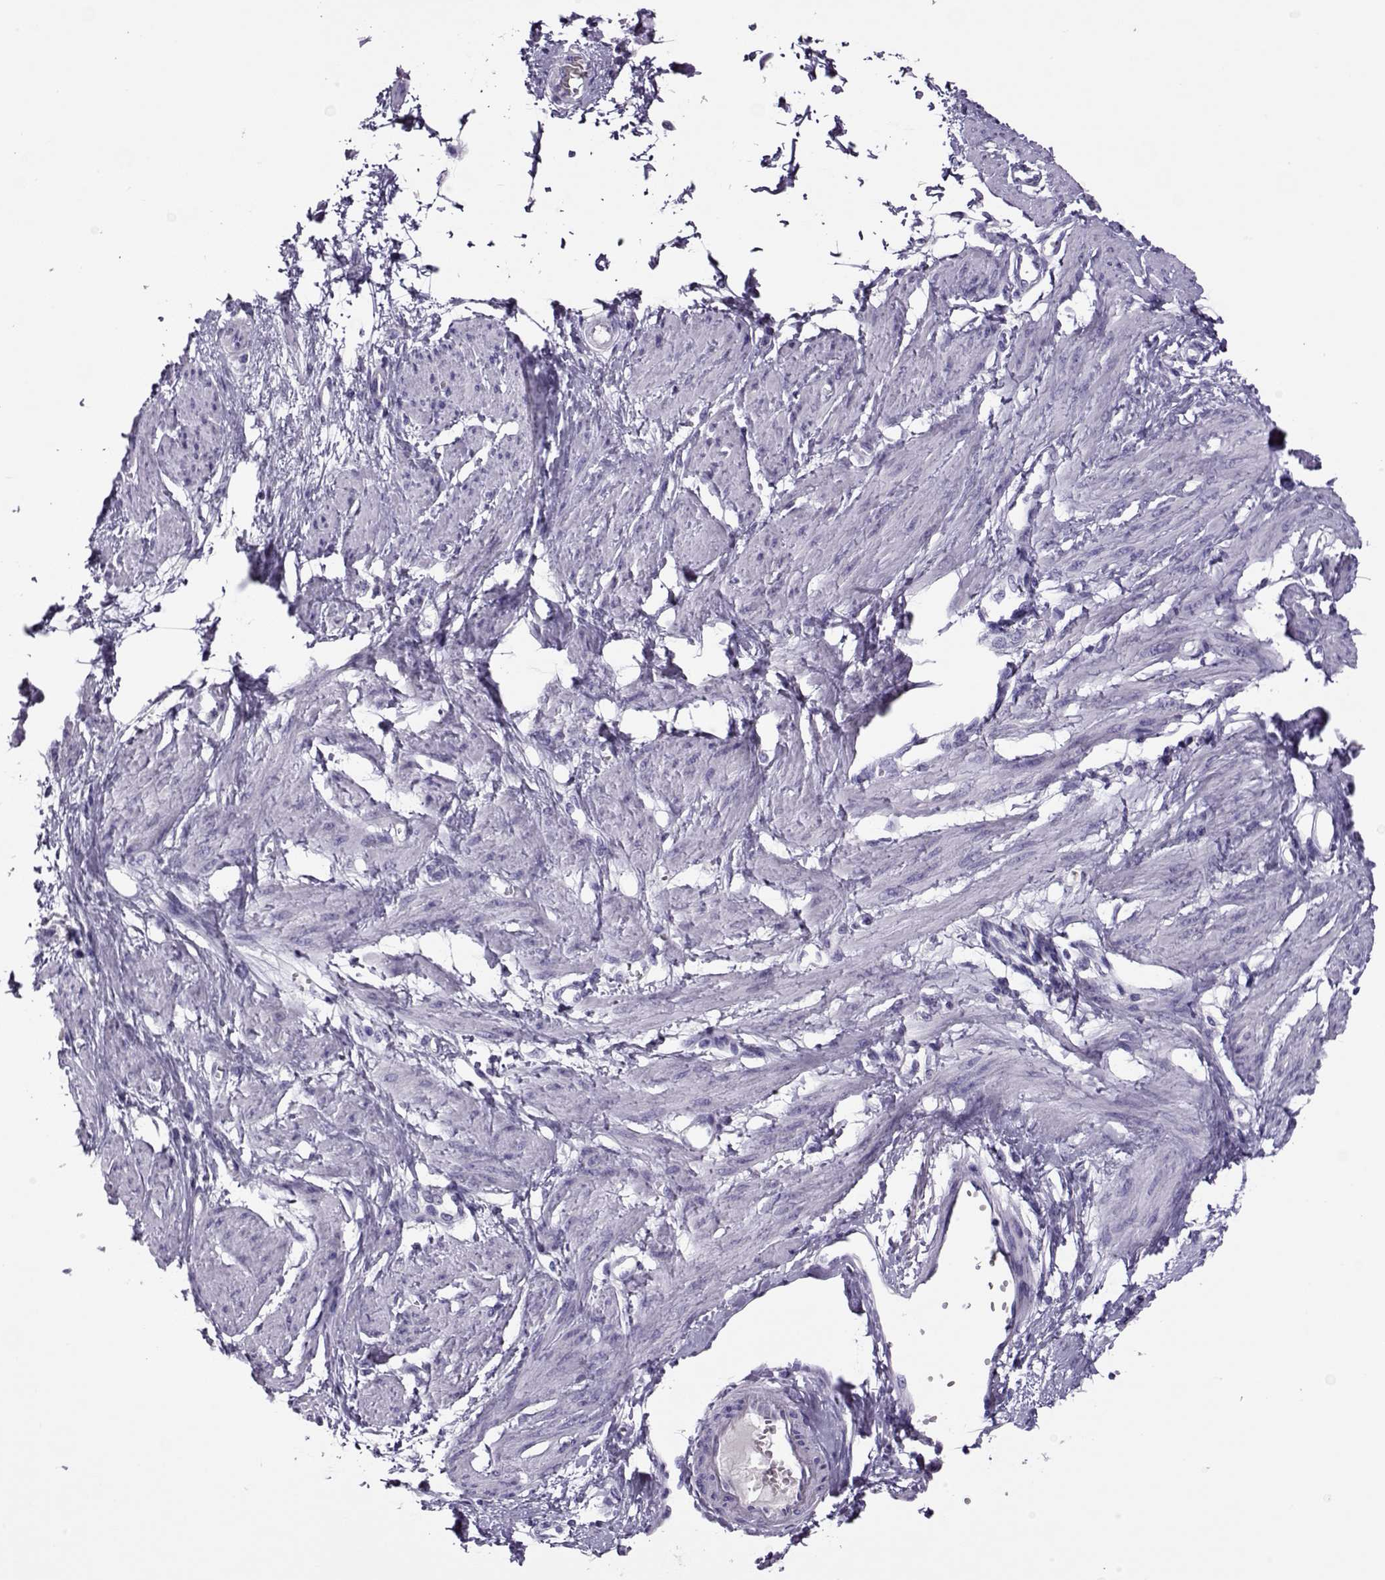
{"staining": {"intensity": "negative", "quantity": "none", "location": "none"}, "tissue": "smooth muscle", "cell_type": "Smooth muscle cells", "image_type": "normal", "snomed": [{"axis": "morphology", "description": "Normal tissue, NOS"}, {"axis": "topography", "description": "Smooth muscle"}, {"axis": "topography", "description": "Uterus"}], "caption": "Immunohistochemical staining of normal human smooth muscle exhibits no significant positivity in smooth muscle cells.", "gene": "LINGO1", "patient": {"sex": "female", "age": 39}}